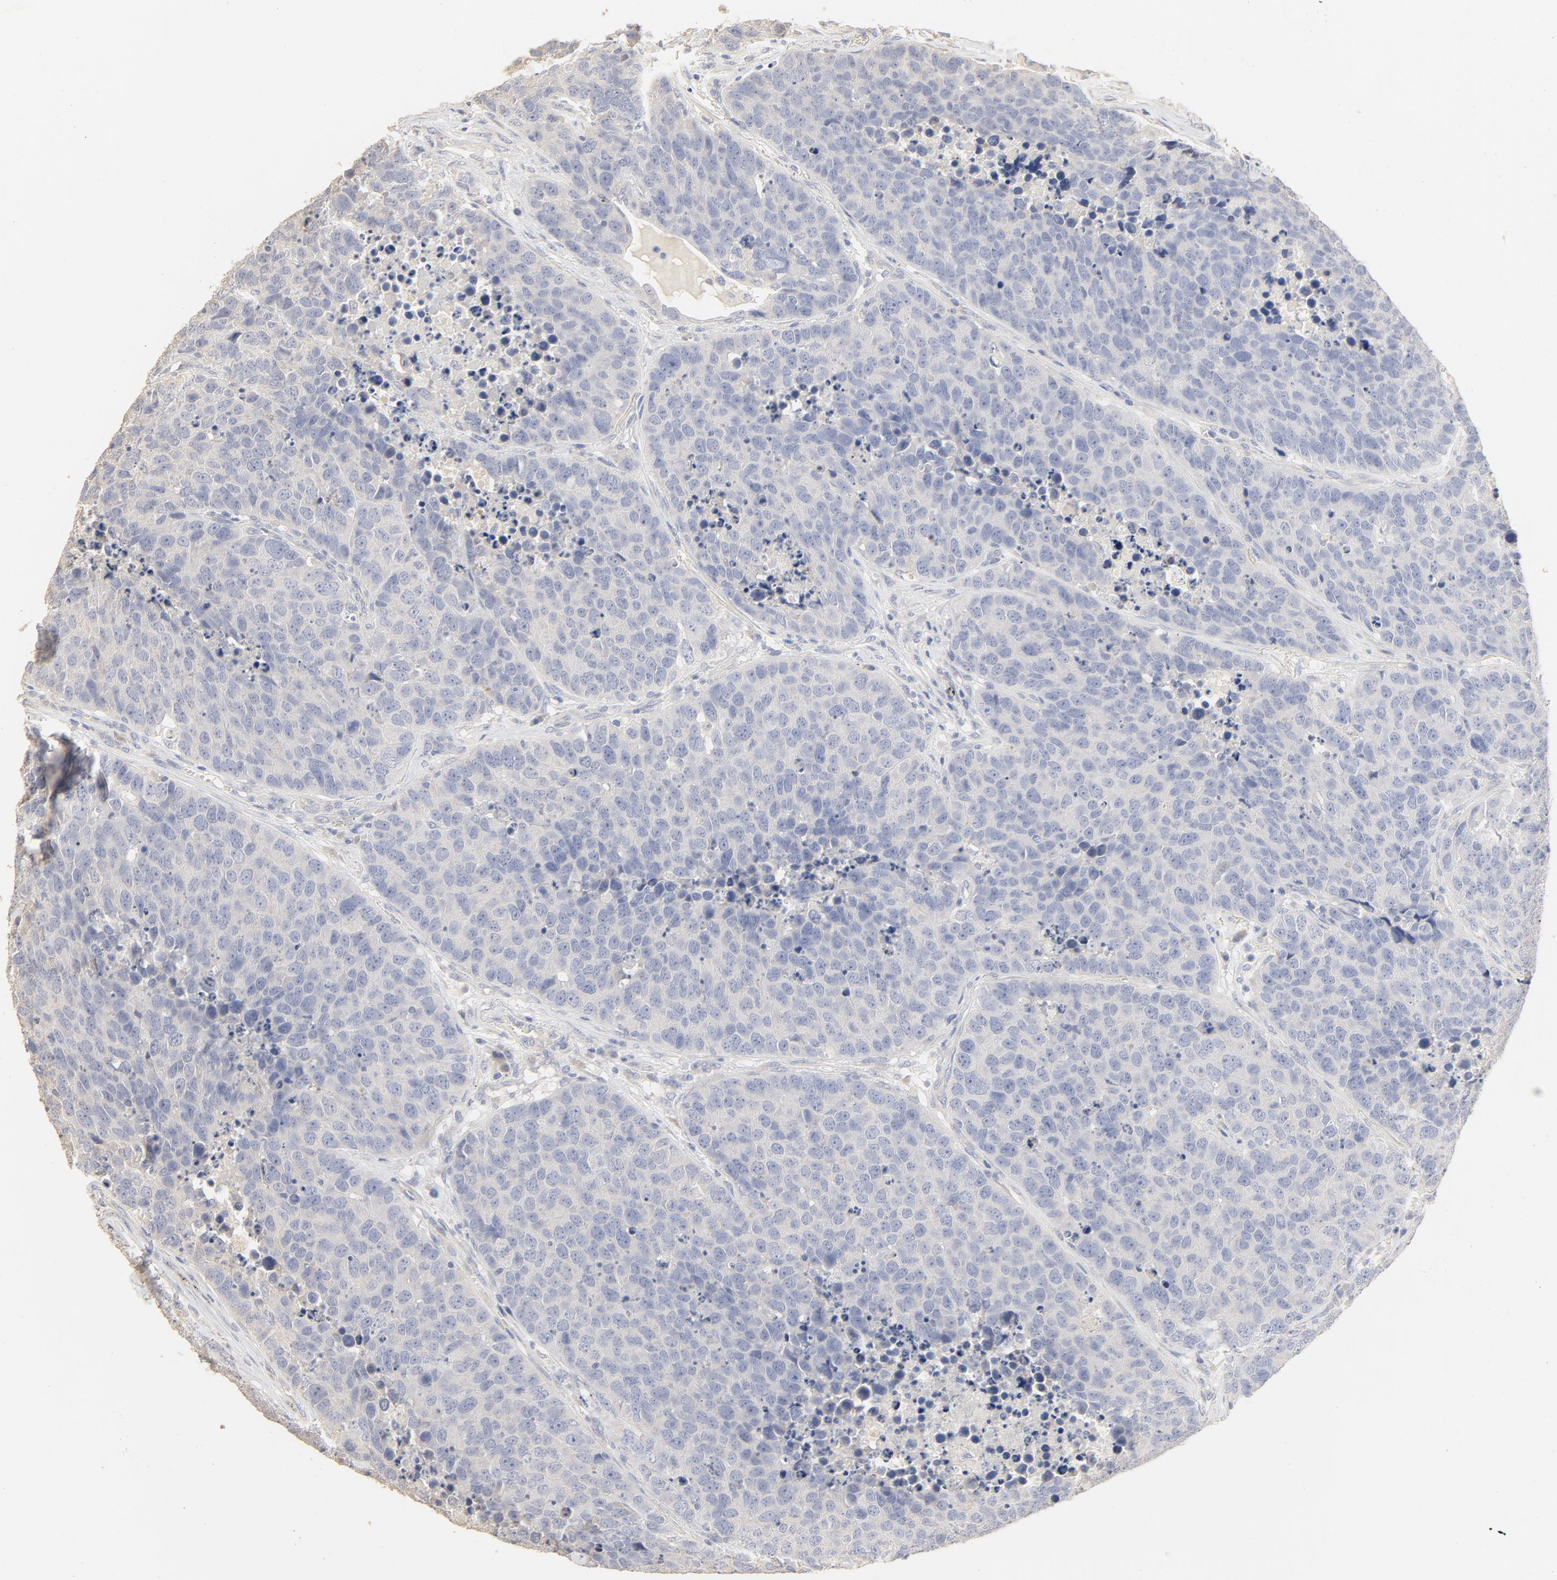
{"staining": {"intensity": "negative", "quantity": "none", "location": "none"}, "tissue": "carcinoid", "cell_type": "Tumor cells", "image_type": "cancer", "snomed": [{"axis": "morphology", "description": "Carcinoid, malignant, NOS"}, {"axis": "topography", "description": "Lung"}], "caption": "There is no significant staining in tumor cells of carcinoid.", "gene": "FCGBP", "patient": {"sex": "male", "age": 60}}